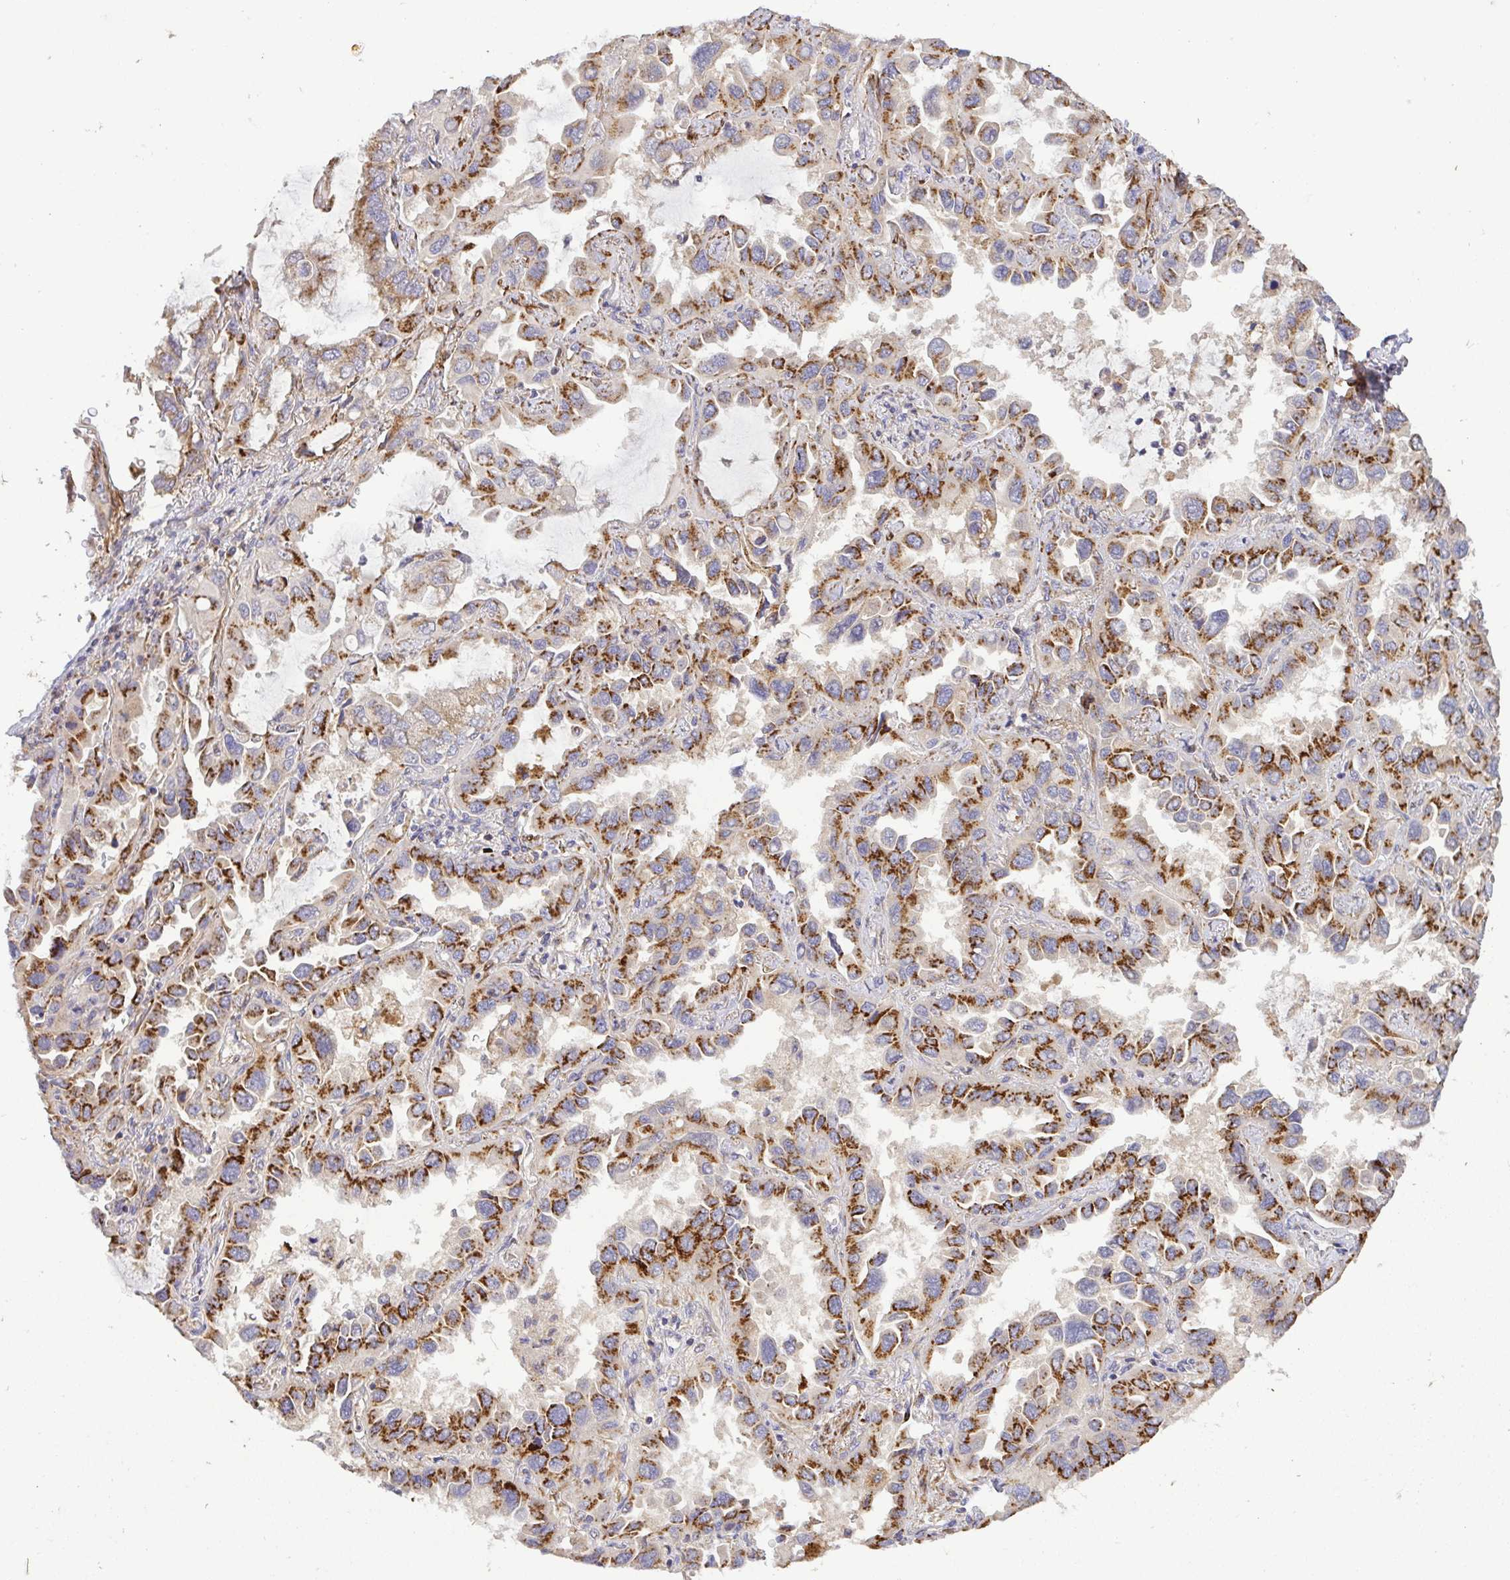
{"staining": {"intensity": "strong", "quantity": ">75%", "location": "cytoplasmic/membranous"}, "tissue": "lung cancer", "cell_type": "Tumor cells", "image_type": "cancer", "snomed": [{"axis": "morphology", "description": "Adenocarcinoma, NOS"}, {"axis": "topography", "description": "Lung"}], "caption": "An image of lung cancer stained for a protein exhibits strong cytoplasmic/membranous brown staining in tumor cells. (brown staining indicates protein expression, while blue staining denotes nuclei).", "gene": "TM9SF4", "patient": {"sex": "male", "age": 64}}